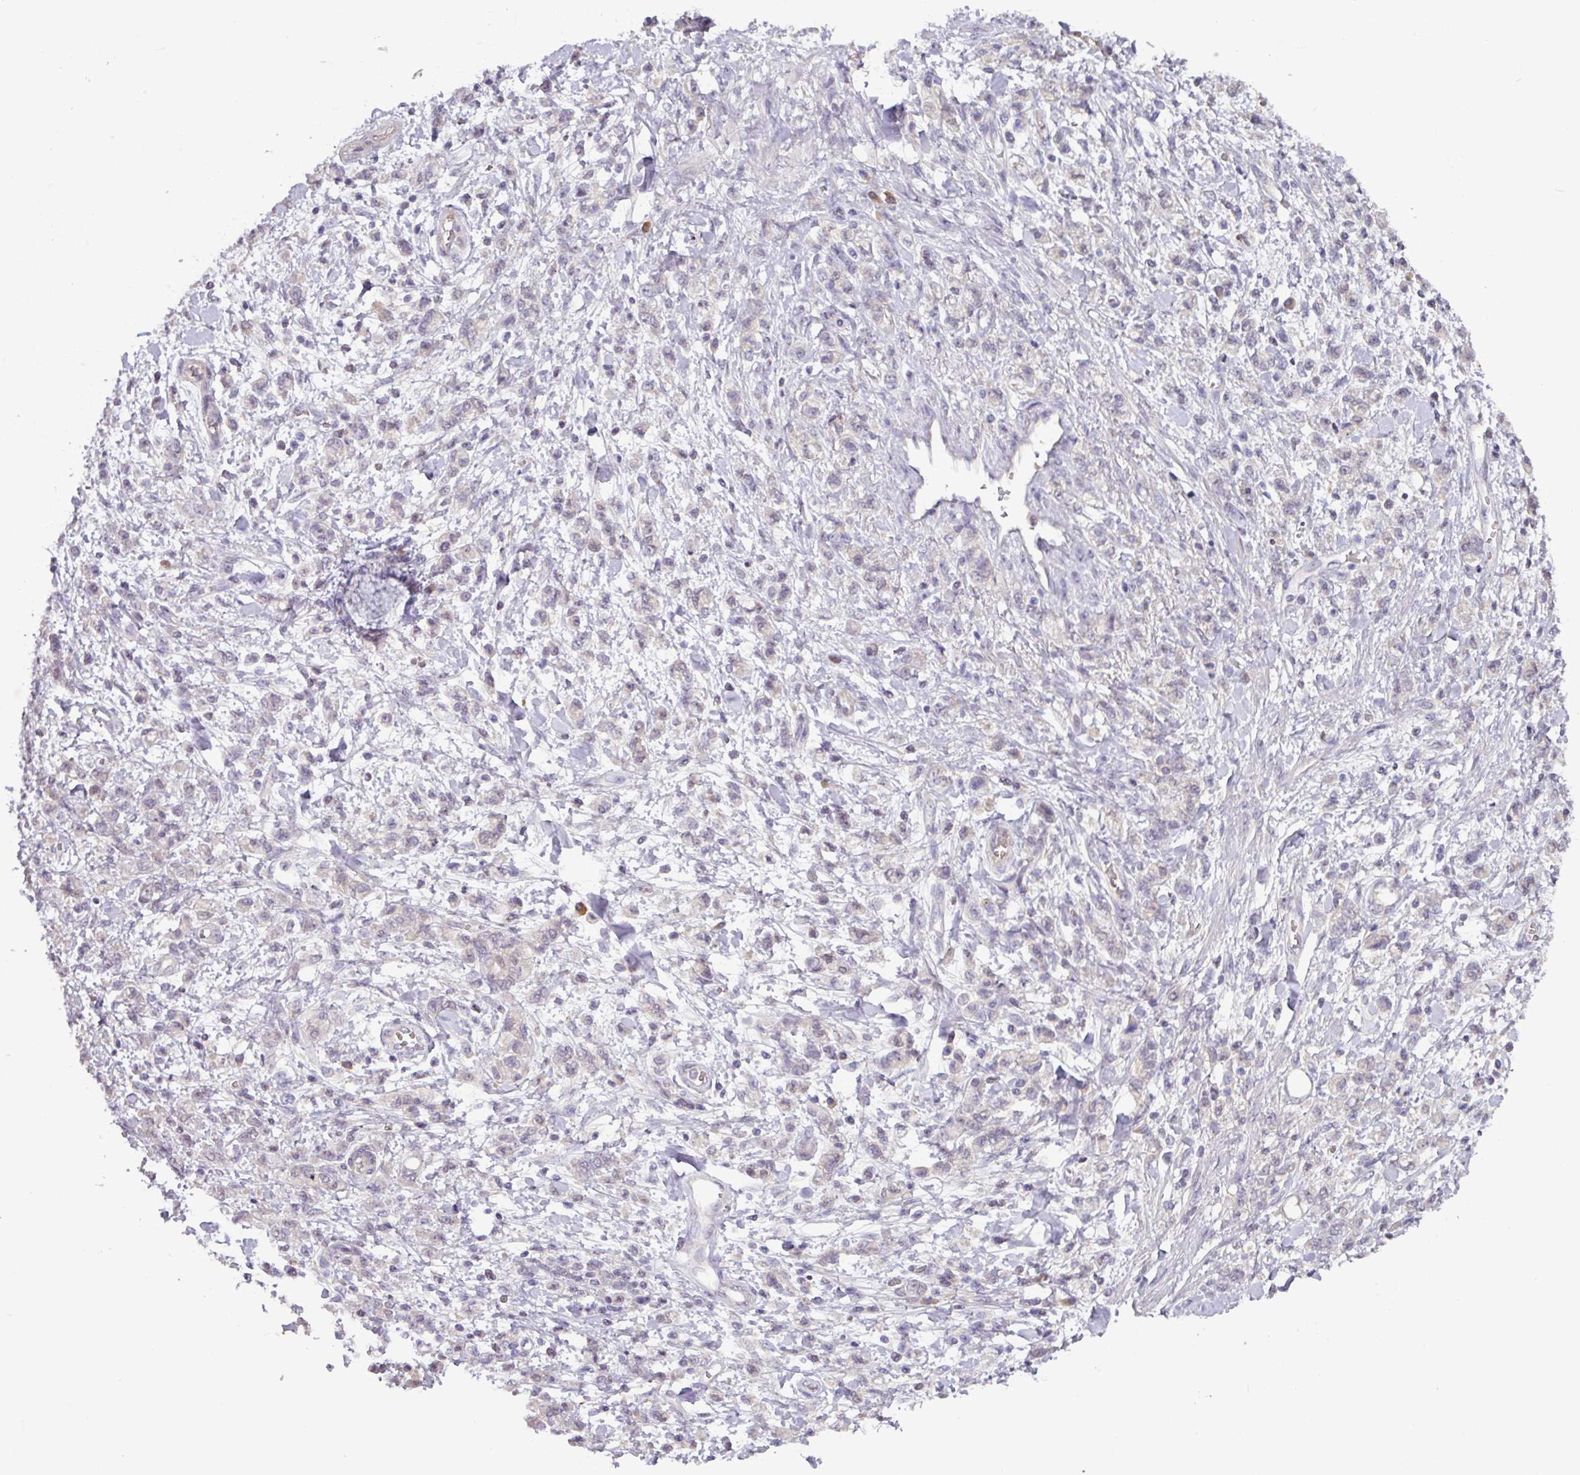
{"staining": {"intensity": "negative", "quantity": "none", "location": "none"}, "tissue": "stomach cancer", "cell_type": "Tumor cells", "image_type": "cancer", "snomed": [{"axis": "morphology", "description": "Adenocarcinoma, NOS"}, {"axis": "topography", "description": "Stomach"}], "caption": "There is no significant expression in tumor cells of stomach adenocarcinoma.", "gene": "SLC5A10", "patient": {"sex": "male", "age": 77}}